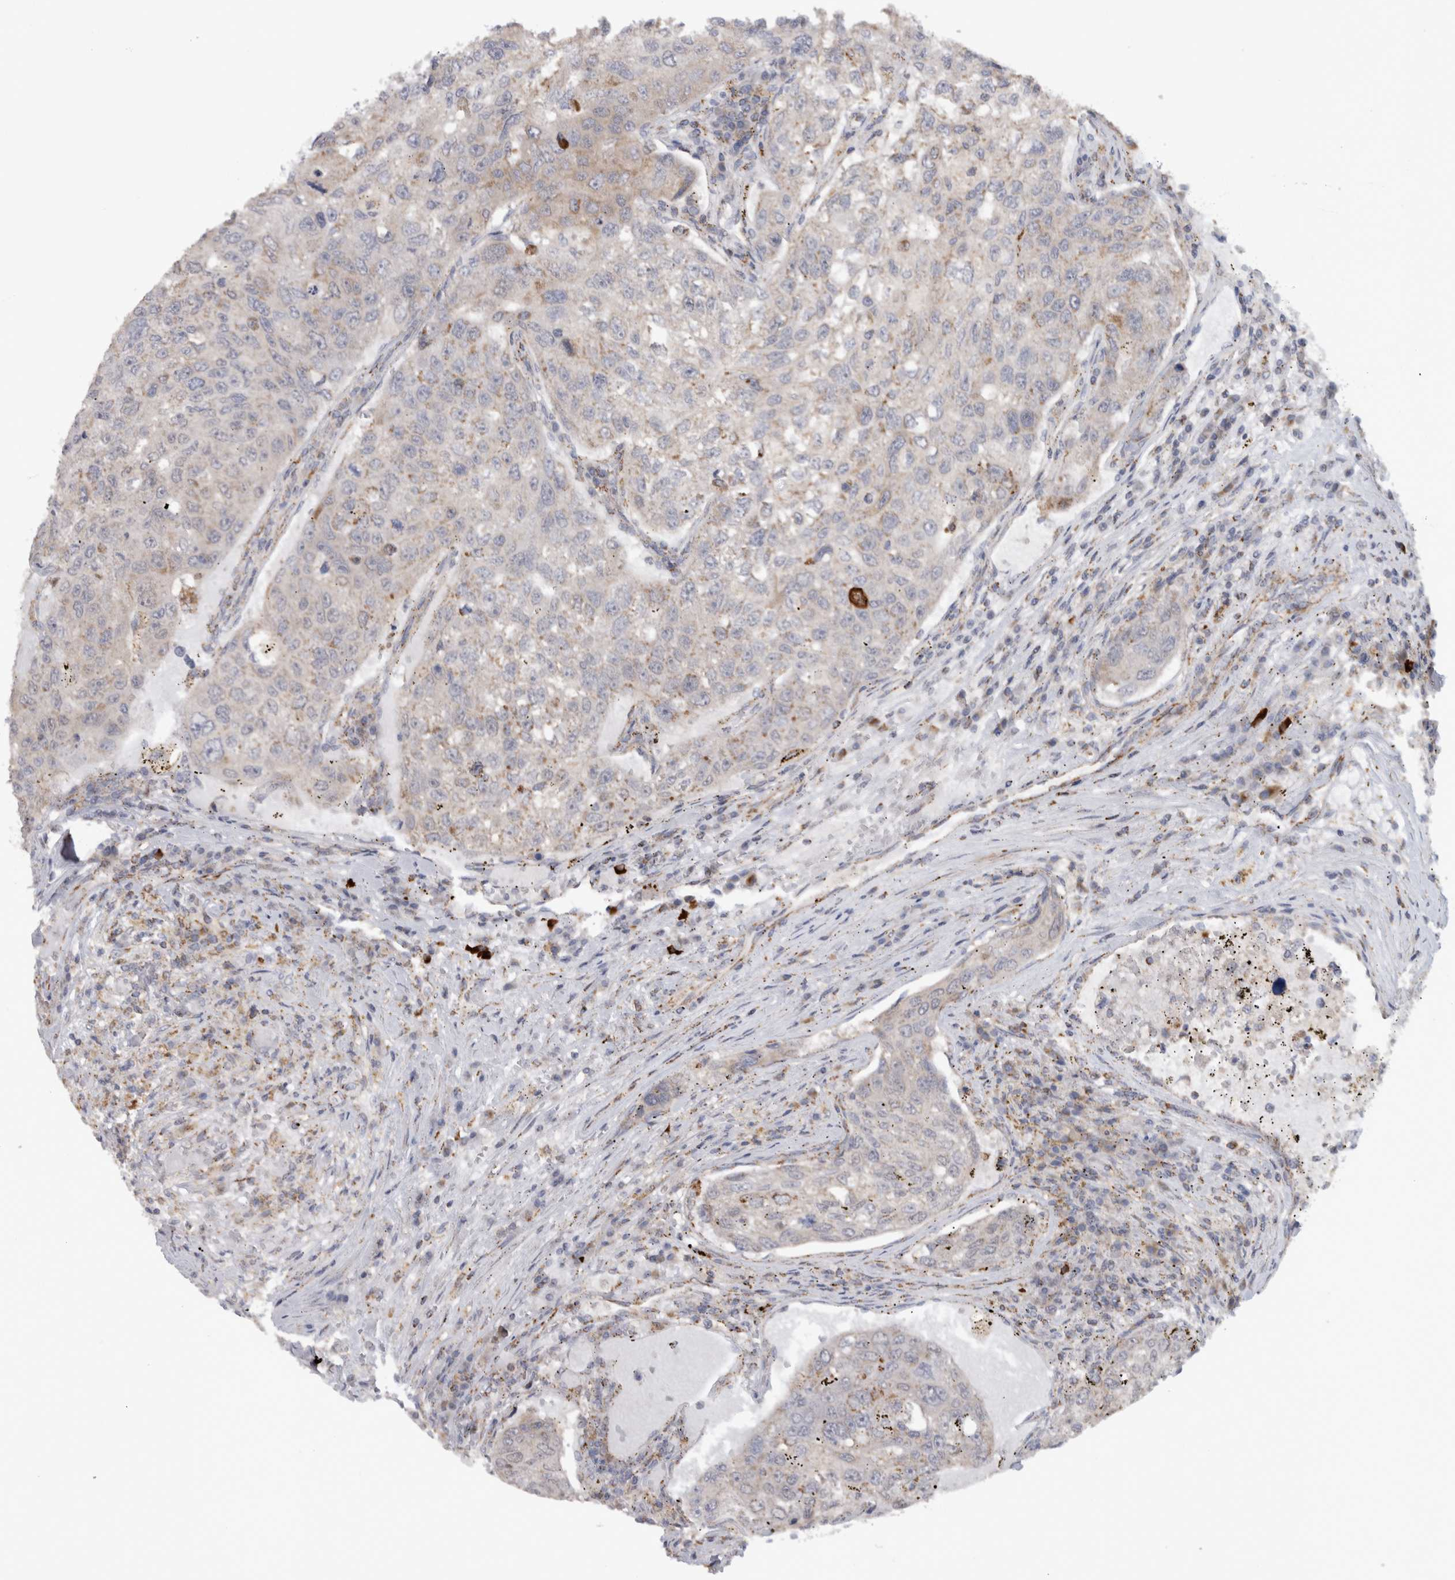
{"staining": {"intensity": "negative", "quantity": "none", "location": "none"}, "tissue": "urothelial cancer", "cell_type": "Tumor cells", "image_type": "cancer", "snomed": [{"axis": "morphology", "description": "Urothelial carcinoma, High grade"}, {"axis": "topography", "description": "Lymph node"}, {"axis": "topography", "description": "Urinary bladder"}], "caption": "High magnification brightfield microscopy of urothelial cancer stained with DAB (3,3'-diaminobenzidine) (brown) and counterstained with hematoxylin (blue): tumor cells show no significant expression.", "gene": "RAB18", "patient": {"sex": "male", "age": 51}}